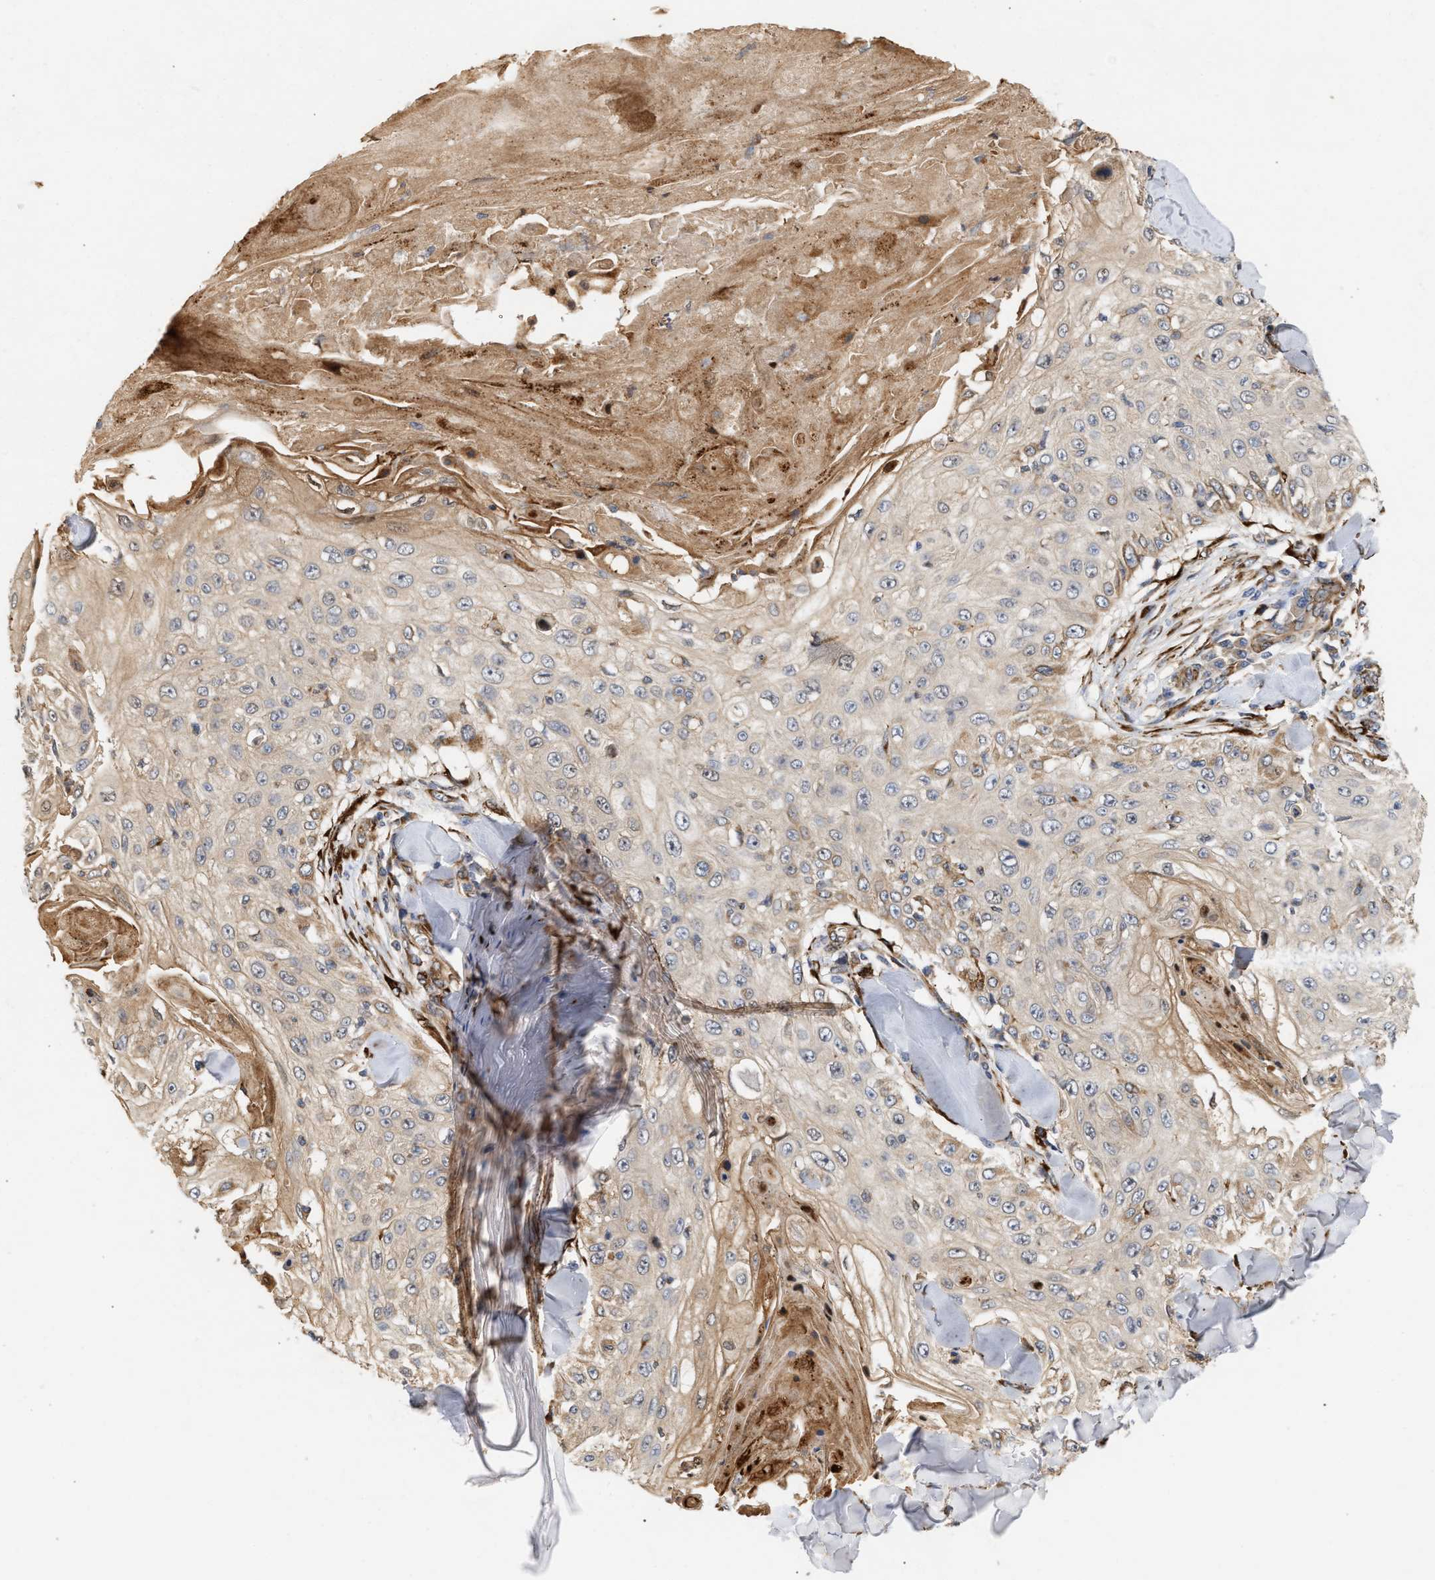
{"staining": {"intensity": "weak", "quantity": "<25%", "location": "cytoplasmic/membranous"}, "tissue": "skin cancer", "cell_type": "Tumor cells", "image_type": "cancer", "snomed": [{"axis": "morphology", "description": "Squamous cell carcinoma, NOS"}, {"axis": "topography", "description": "Skin"}], "caption": "The IHC photomicrograph has no significant positivity in tumor cells of squamous cell carcinoma (skin) tissue.", "gene": "PLCD1", "patient": {"sex": "male", "age": 86}}